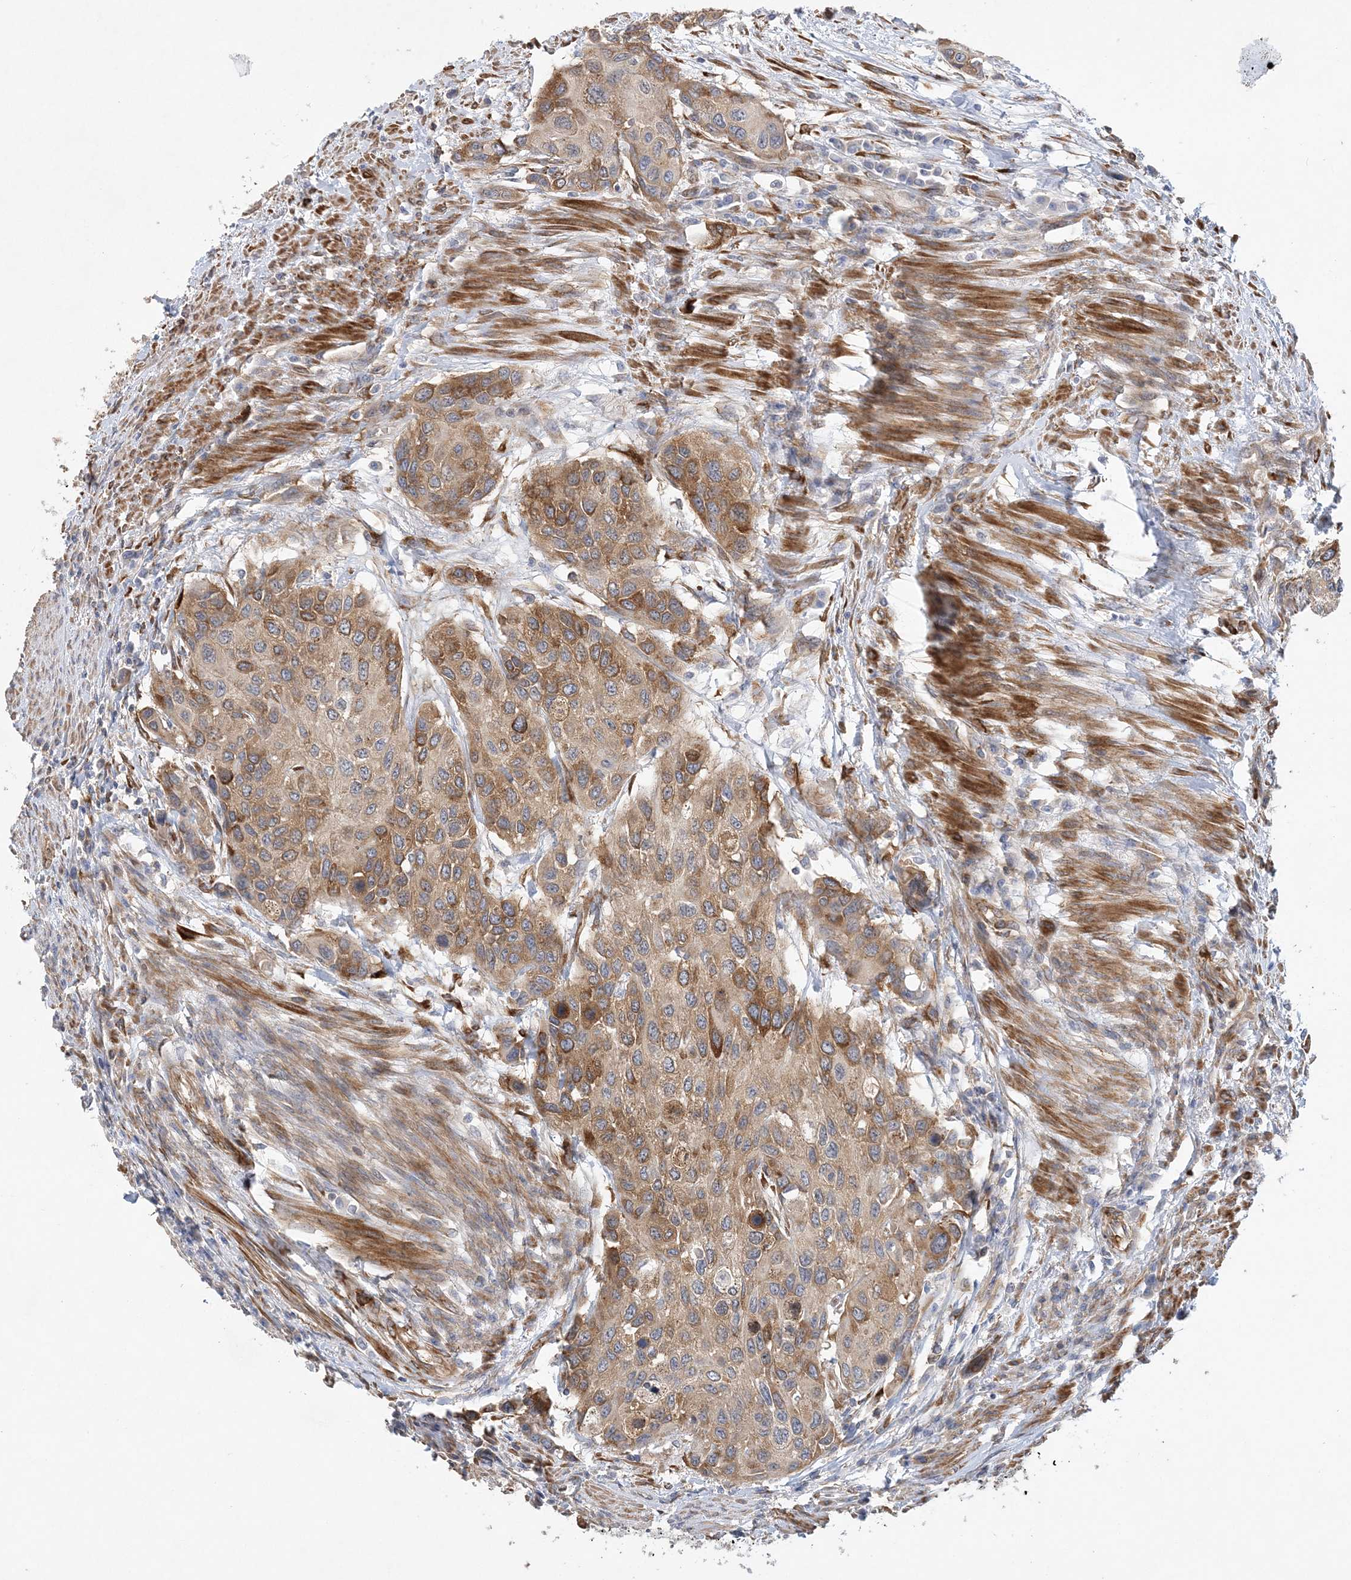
{"staining": {"intensity": "moderate", "quantity": ">75%", "location": "cytoplasmic/membranous"}, "tissue": "urothelial cancer", "cell_type": "Tumor cells", "image_type": "cancer", "snomed": [{"axis": "morphology", "description": "Normal tissue, NOS"}, {"axis": "morphology", "description": "Urothelial carcinoma, High grade"}, {"axis": "topography", "description": "Vascular tissue"}, {"axis": "topography", "description": "Urinary bladder"}], "caption": "A photomicrograph of human high-grade urothelial carcinoma stained for a protein reveals moderate cytoplasmic/membranous brown staining in tumor cells.", "gene": "MAP4K5", "patient": {"sex": "female", "age": 56}}